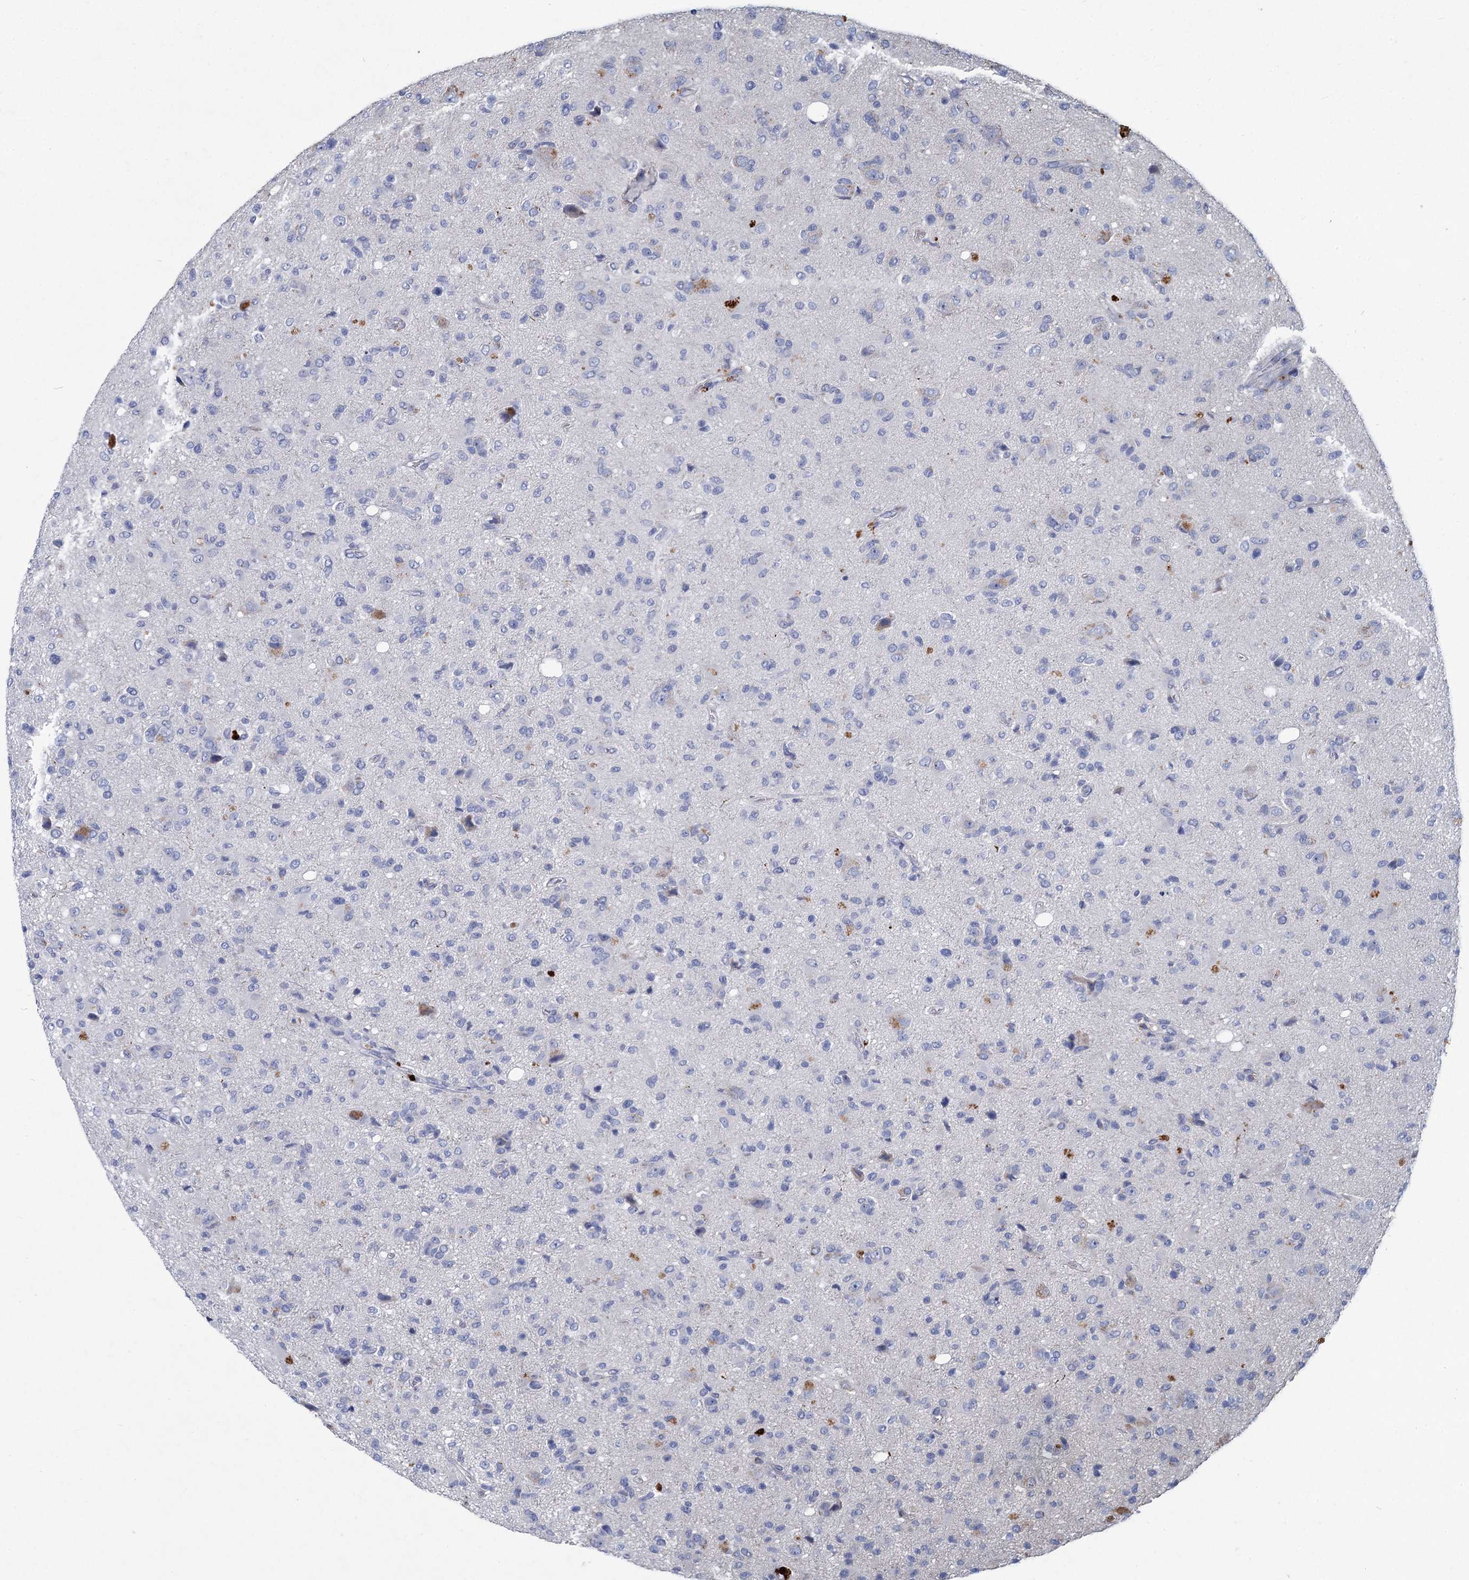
{"staining": {"intensity": "negative", "quantity": "none", "location": "none"}, "tissue": "glioma", "cell_type": "Tumor cells", "image_type": "cancer", "snomed": [{"axis": "morphology", "description": "Glioma, malignant, High grade"}, {"axis": "topography", "description": "Brain"}], "caption": "Immunohistochemistry (IHC) of human glioma shows no positivity in tumor cells. (DAB (3,3'-diaminobenzidine) IHC visualized using brightfield microscopy, high magnification).", "gene": "HES2", "patient": {"sex": "female", "age": 57}}